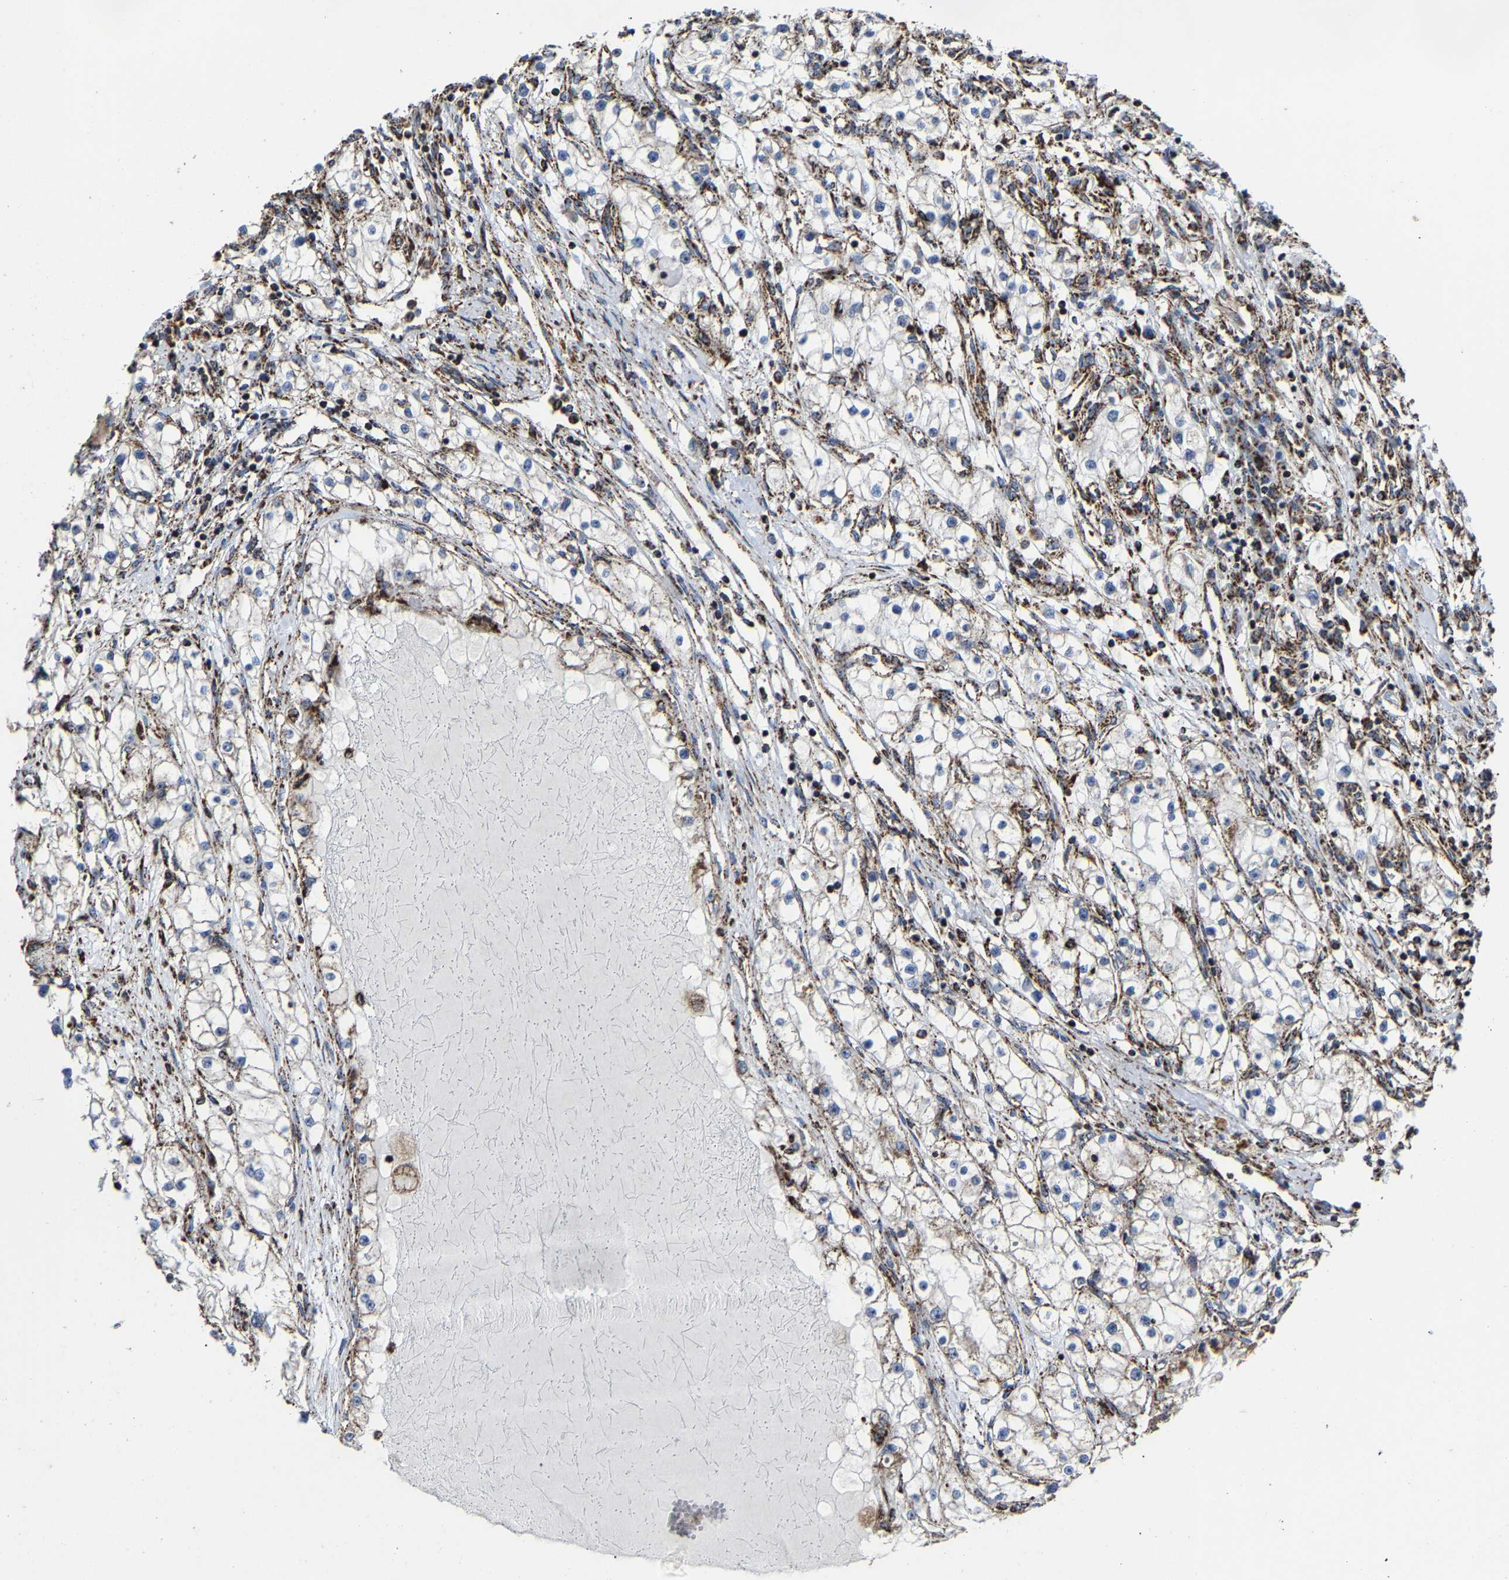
{"staining": {"intensity": "weak", "quantity": "<25%", "location": "cytoplasmic/membranous"}, "tissue": "renal cancer", "cell_type": "Tumor cells", "image_type": "cancer", "snomed": [{"axis": "morphology", "description": "Adenocarcinoma, NOS"}, {"axis": "topography", "description": "Kidney"}], "caption": "This is a micrograph of immunohistochemistry staining of adenocarcinoma (renal), which shows no staining in tumor cells.", "gene": "NDUFV3", "patient": {"sex": "male", "age": 68}}